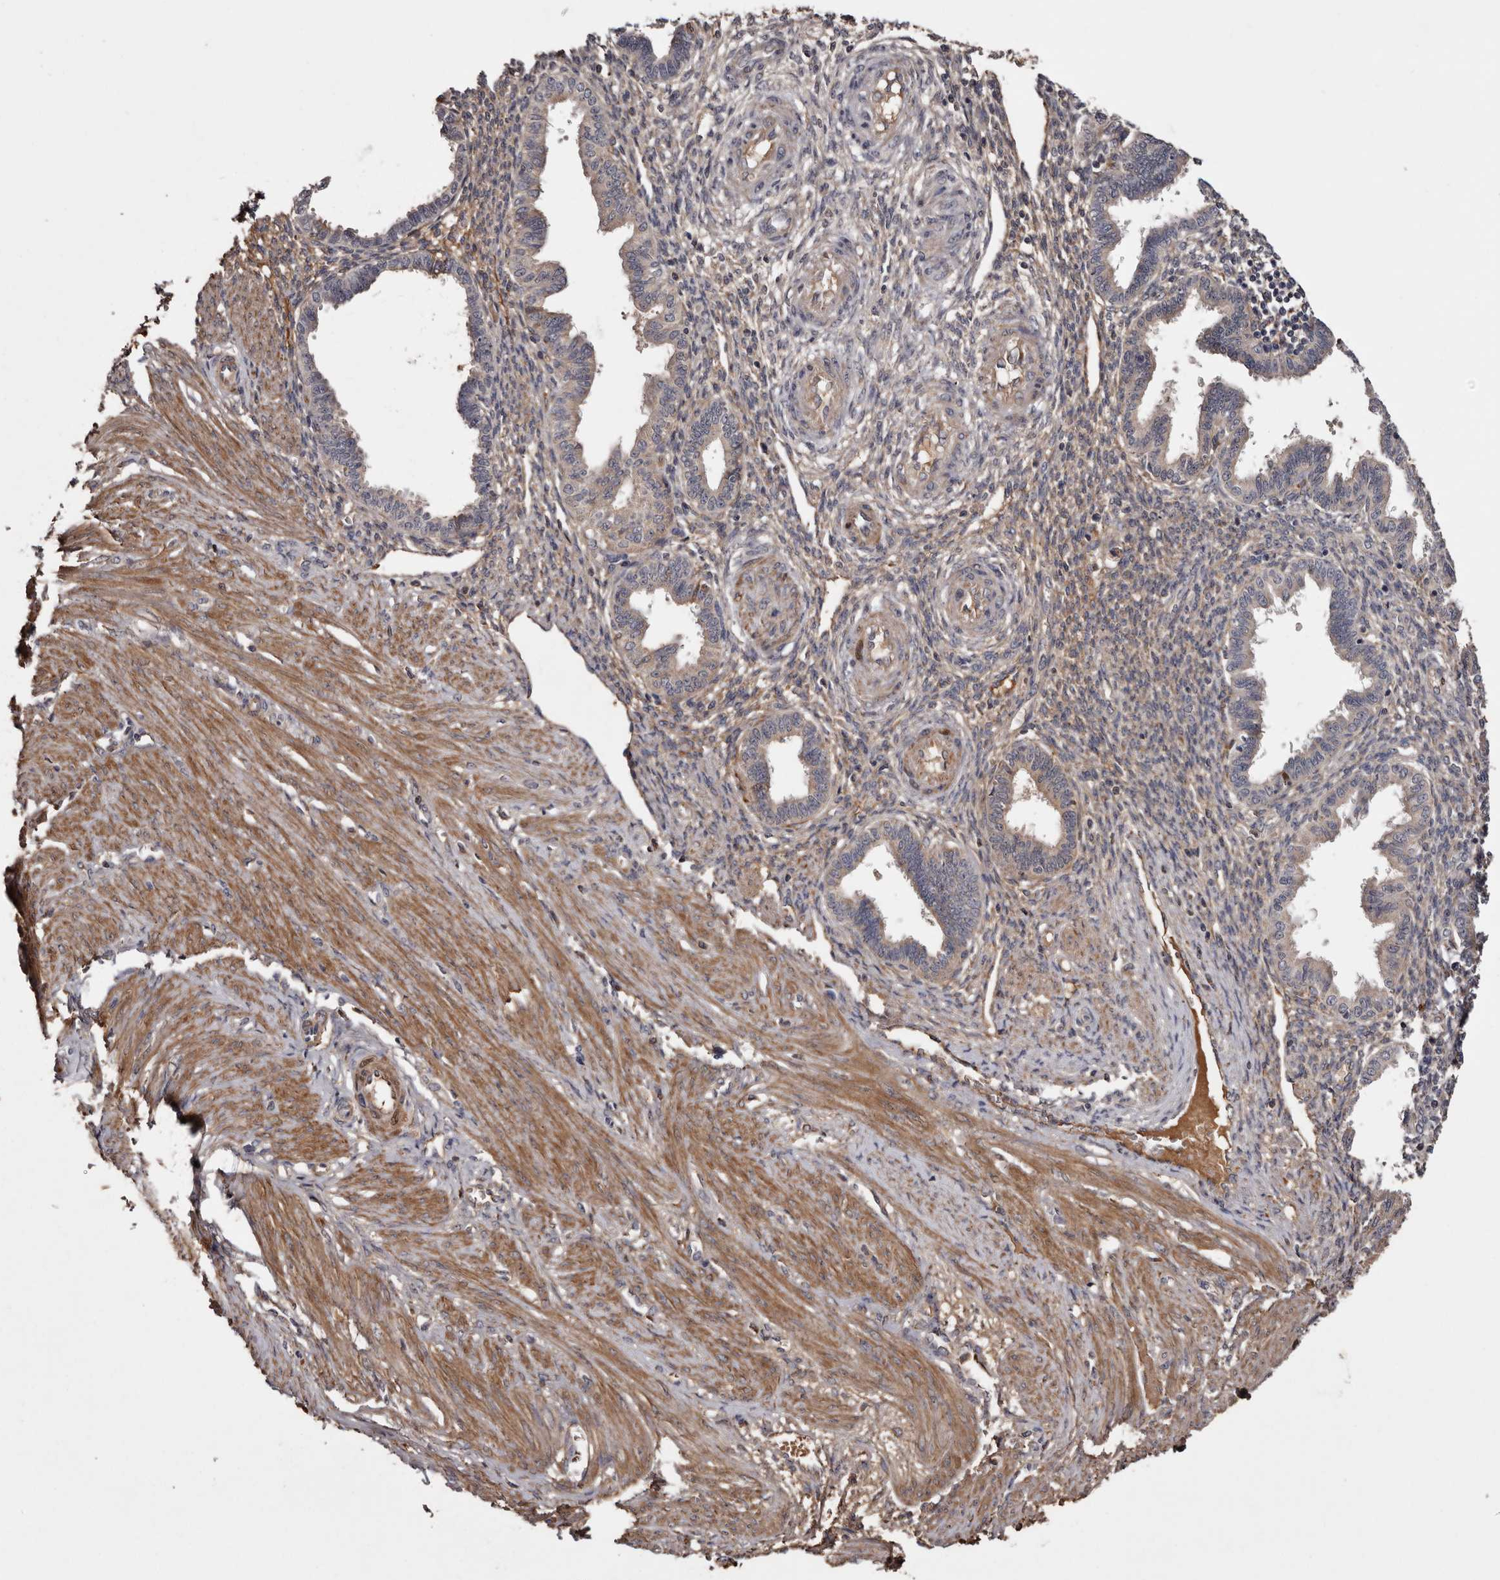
{"staining": {"intensity": "weak", "quantity": "25%-75%", "location": "cytoplasmic/membranous"}, "tissue": "endometrium", "cell_type": "Cells in endometrial stroma", "image_type": "normal", "snomed": [{"axis": "morphology", "description": "Normal tissue, NOS"}, {"axis": "topography", "description": "Endometrium"}], "caption": "Cells in endometrial stroma show low levels of weak cytoplasmic/membranous positivity in approximately 25%-75% of cells in normal endometrium.", "gene": "CYP1B1", "patient": {"sex": "female", "age": 33}}